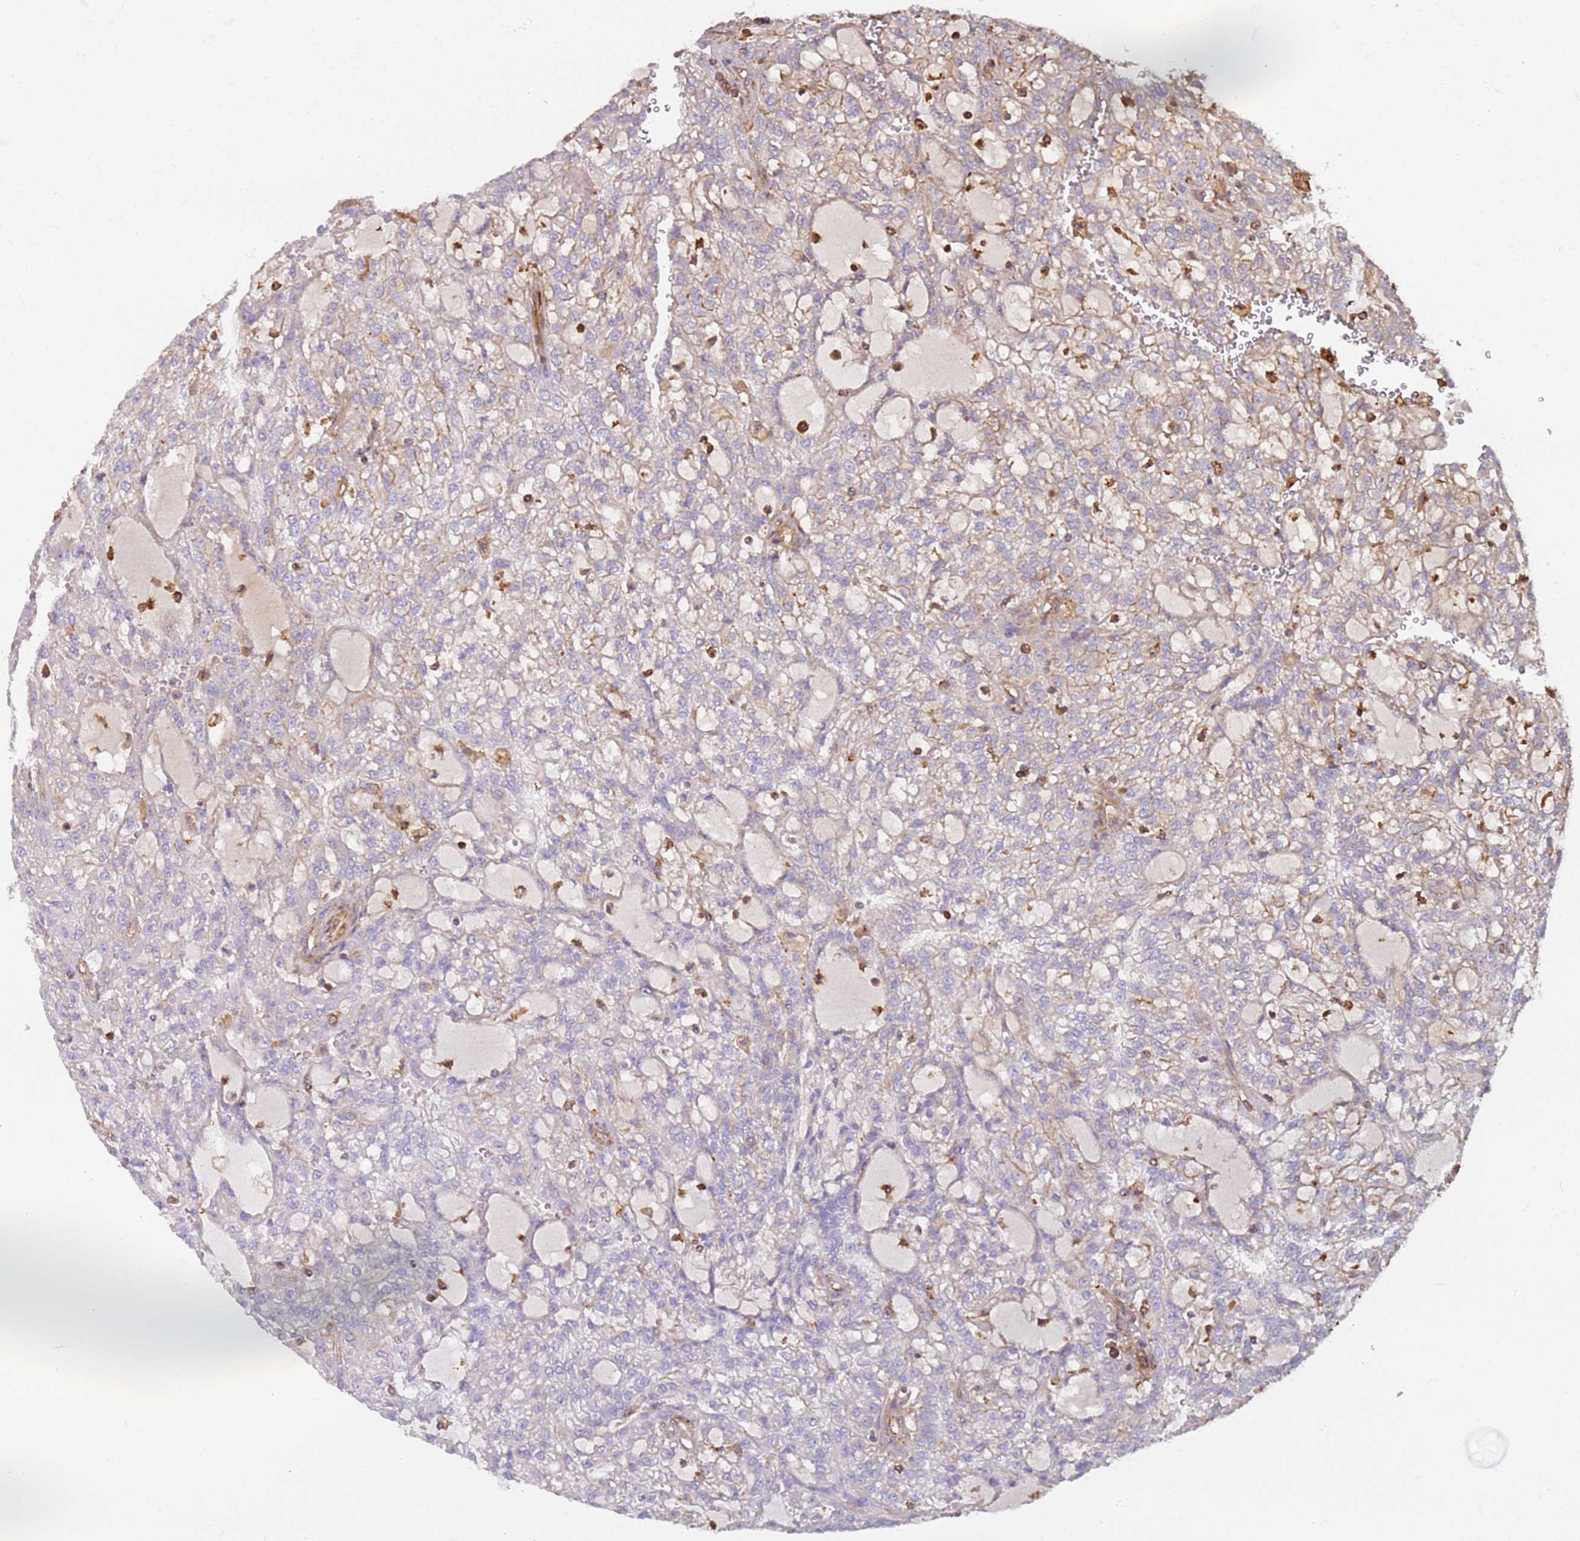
{"staining": {"intensity": "weak", "quantity": "<25%", "location": "cytoplasmic/membranous"}, "tissue": "renal cancer", "cell_type": "Tumor cells", "image_type": "cancer", "snomed": [{"axis": "morphology", "description": "Adenocarcinoma, NOS"}, {"axis": "topography", "description": "Kidney"}], "caption": "Human renal adenocarcinoma stained for a protein using IHC demonstrates no staining in tumor cells.", "gene": "CYP2U1", "patient": {"sex": "male", "age": 63}}